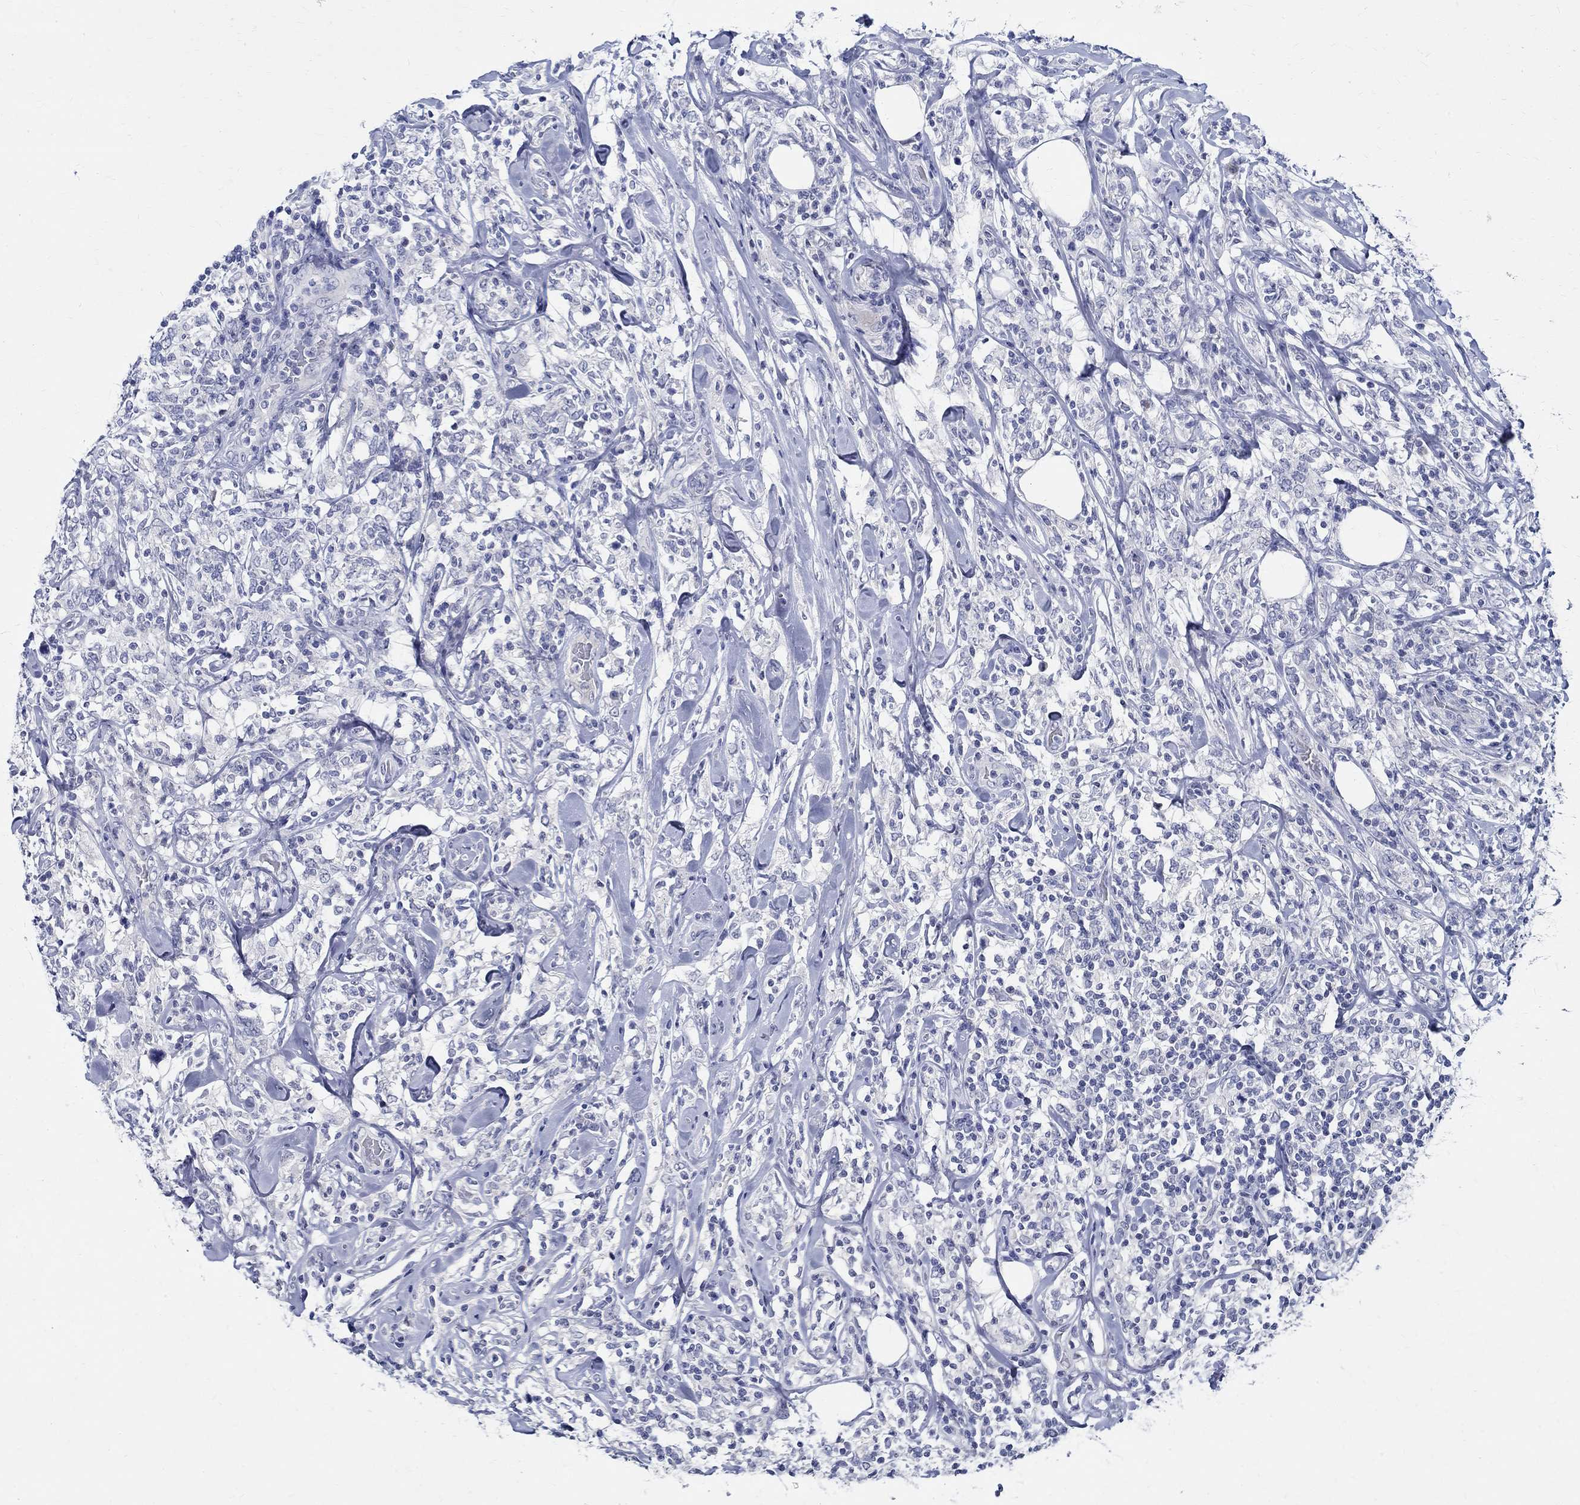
{"staining": {"intensity": "negative", "quantity": "none", "location": "none"}, "tissue": "lymphoma", "cell_type": "Tumor cells", "image_type": "cancer", "snomed": [{"axis": "morphology", "description": "Malignant lymphoma, non-Hodgkin's type, High grade"}, {"axis": "topography", "description": "Lymph node"}], "caption": "Tumor cells show no significant protein staining in high-grade malignant lymphoma, non-Hodgkin's type.", "gene": "CETN1", "patient": {"sex": "female", "age": 84}}